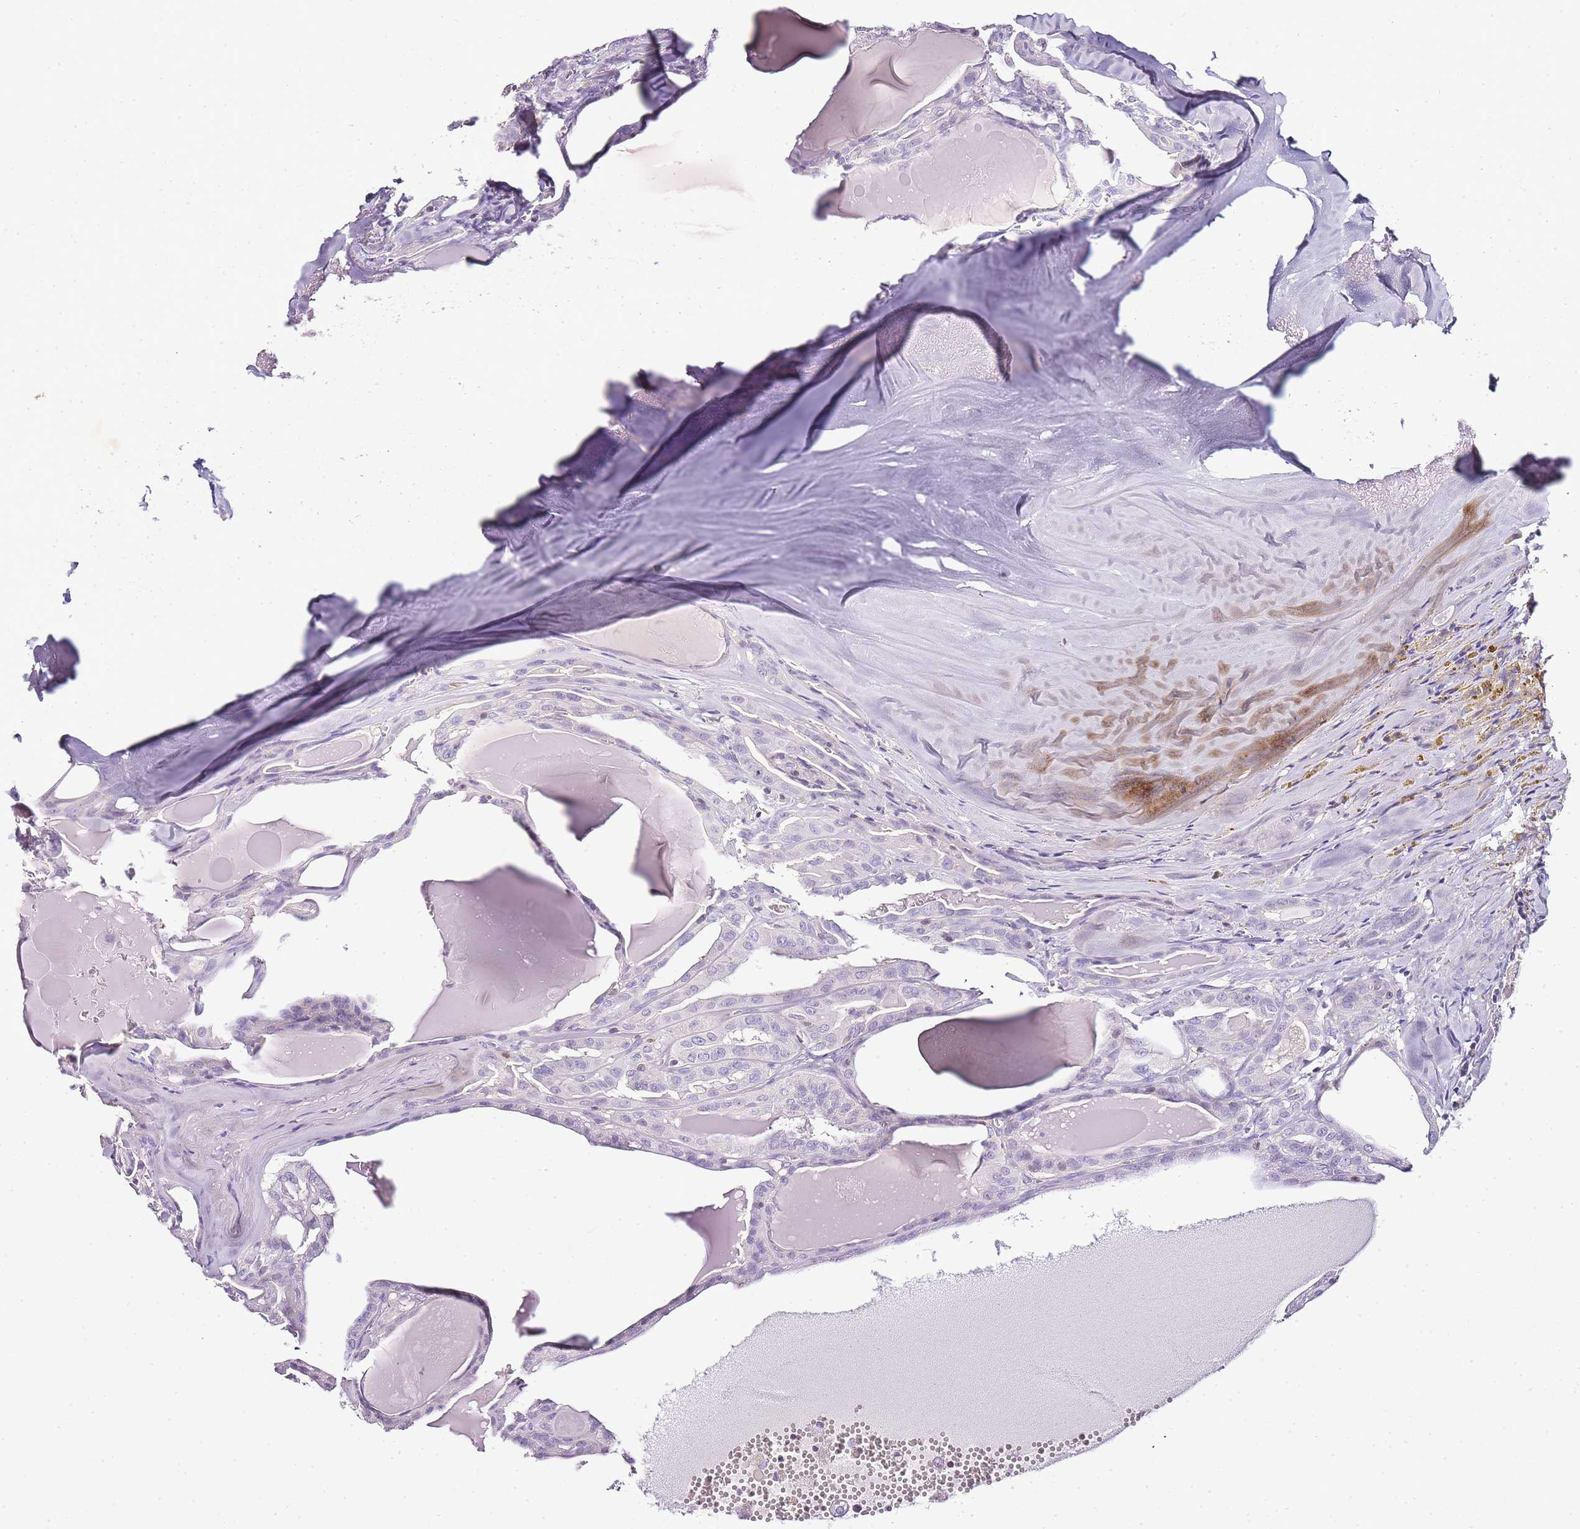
{"staining": {"intensity": "negative", "quantity": "none", "location": "none"}, "tissue": "thyroid cancer", "cell_type": "Tumor cells", "image_type": "cancer", "snomed": [{"axis": "morphology", "description": "Papillary adenocarcinoma, NOS"}, {"axis": "topography", "description": "Thyroid gland"}], "caption": "The photomicrograph demonstrates no significant positivity in tumor cells of thyroid papillary adenocarcinoma. (DAB (3,3'-diaminobenzidine) immunohistochemistry with hematoxylin counter stain).", "gene": "ZBP1", "patient": {"sex": "male", "age": 52}}